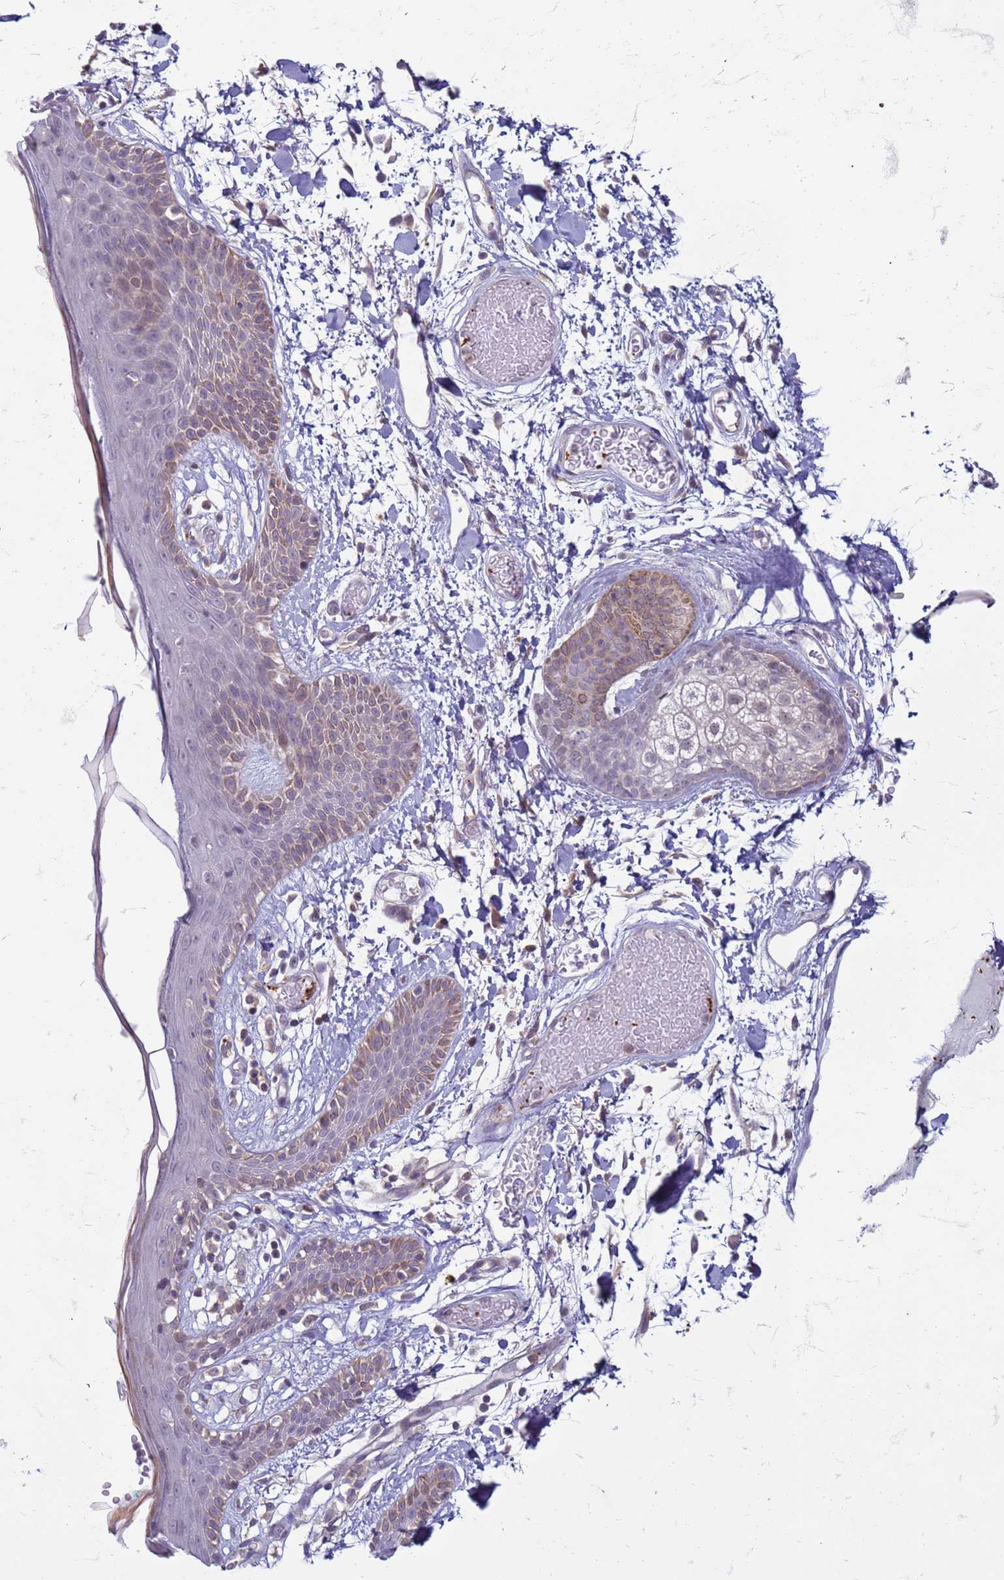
{"staining": {"intensity": "negative", "quantity": "none", "location": "none"}, "tissue": "skin", "cell_type": "Fibroblasts", "image_type": "normal", "snomed": [{"axis": "morphology", "description": "Normal tissue, NOS"}, {"axis": "topography", "description": "Skin"}], "caption": "DAB (3,3'-diaminobenzidine) immunohistochemical staining of benign human skin exhibits no significant positivity in fibroblasts.", "gene": "SLC15A3", "patient": {"sex": "male", "age": 79}}